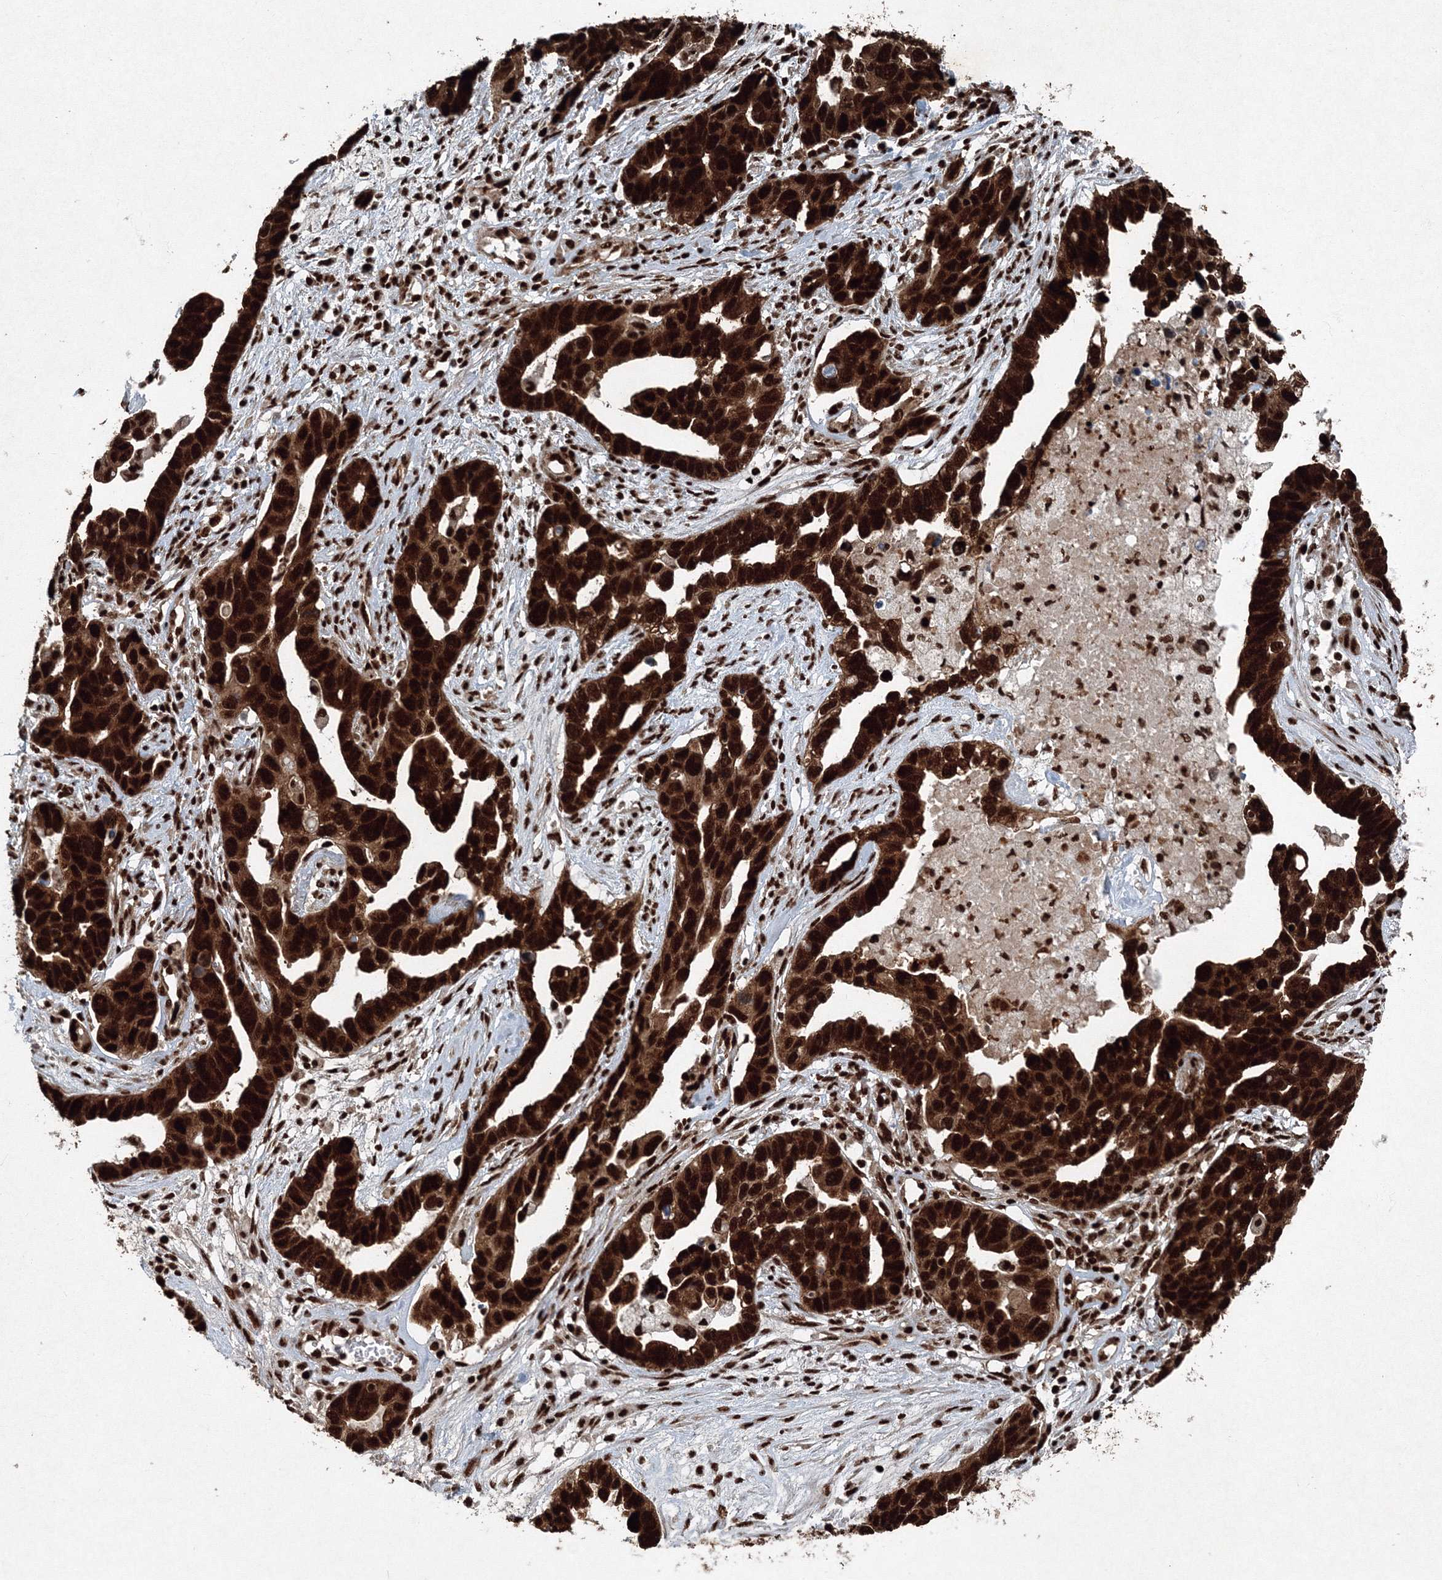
{"staining": {"intensity": "strong", "quantity": ">75%", "location": "cytoplasmic/membranous,nuclear"}, "tissue": "ovarian cancer", "cell_type": "Tumor cells", "image_type": "cancer", "snomed": [{"axis": "morphology", "description": "Cystadenocarcinoma, serous, NOS"}, {"axis": "topography", "description": "Ovary"}], "caption": "Ovarian serous cystadenocarcinoma stained with DAB (3,3'-diaminobenzidine) immunohistochemistry exhibits high levels of strong cytoplasmic/membranous and nuclear expression in approximately >75% of tumor cells.", "gene": "SNRPC", "patient": {"sex": "female", "age": 54}}